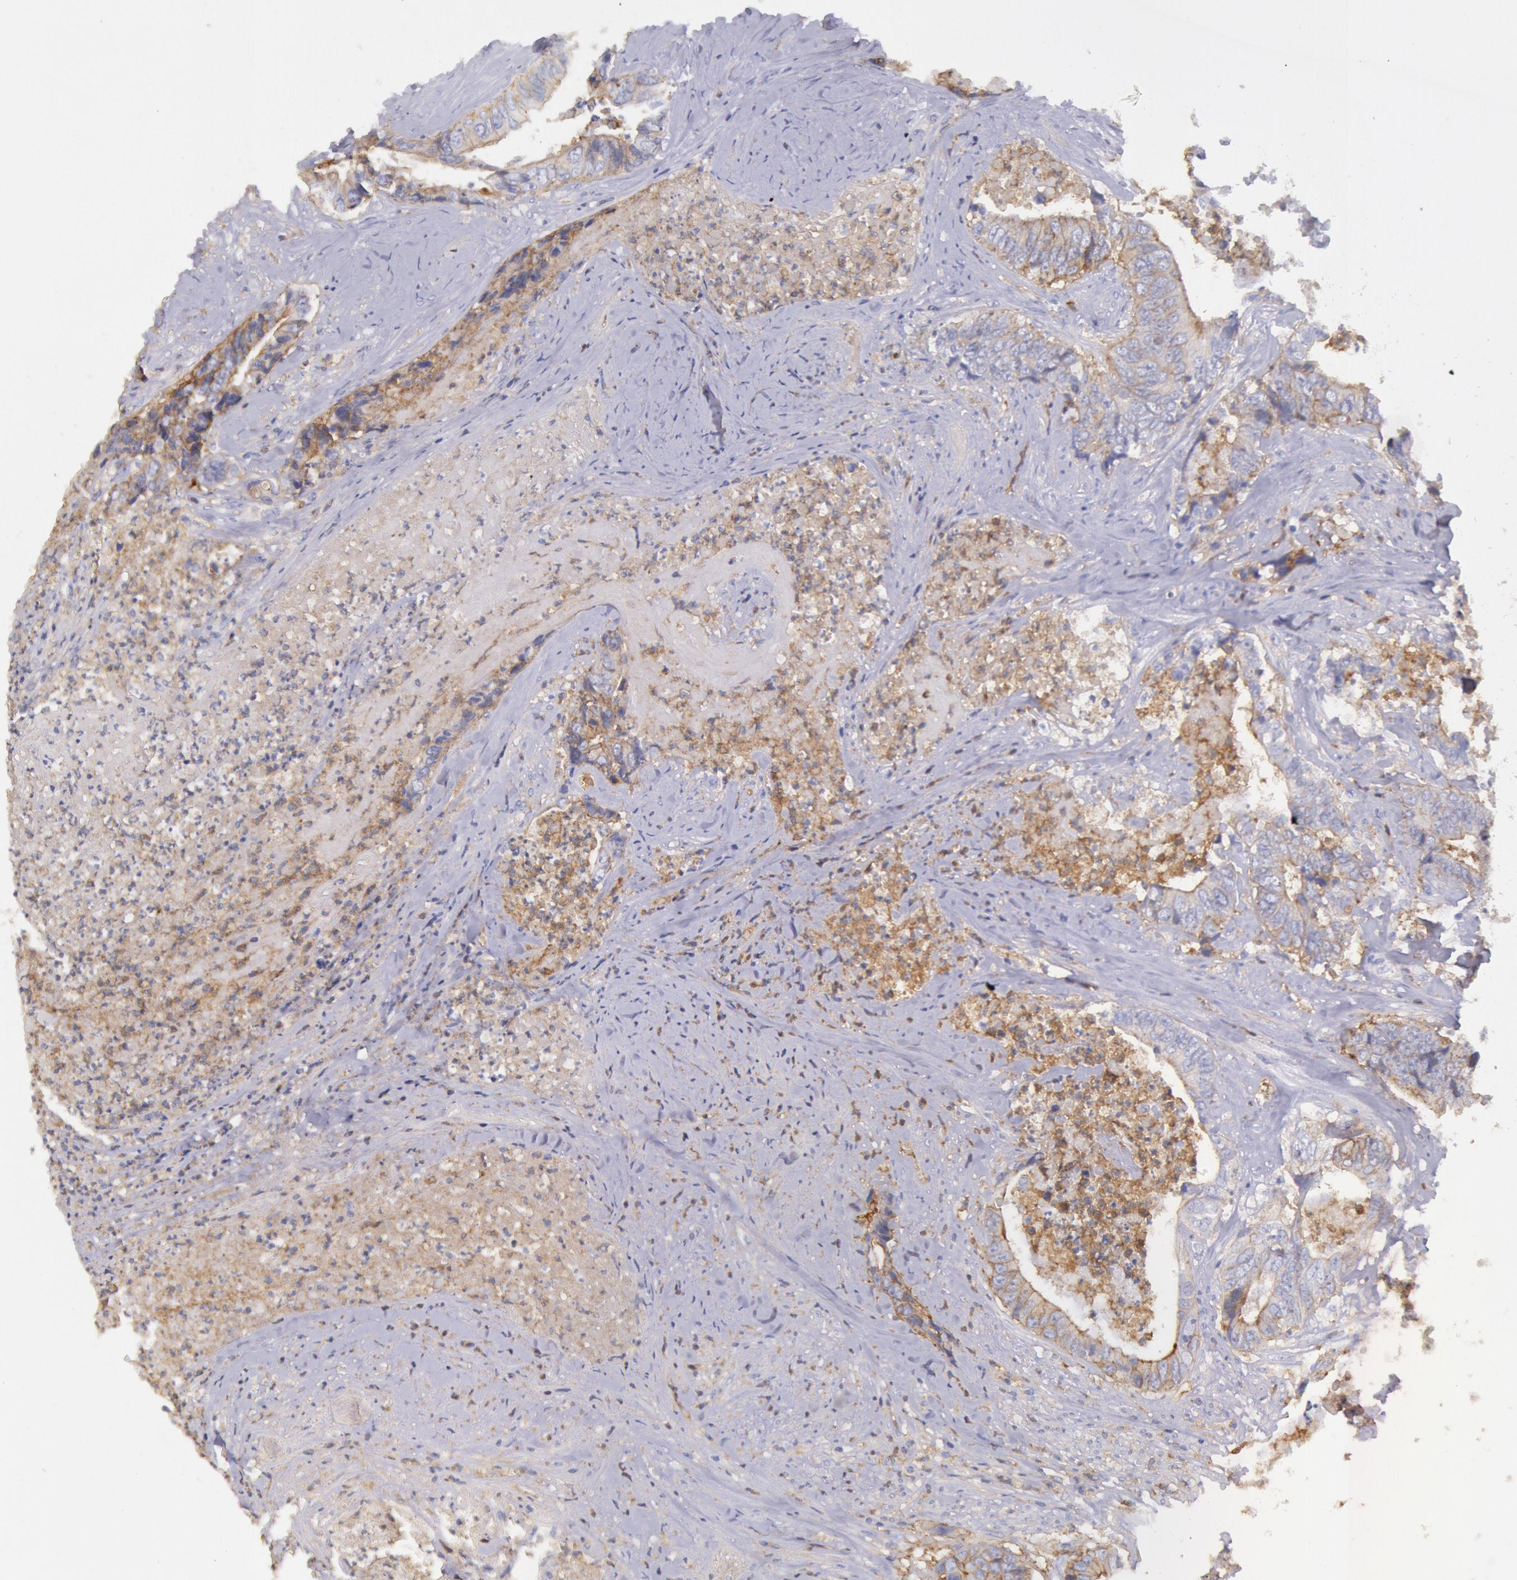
{"staining": {"intensity": "weak", "quantity": "25%-75%", "location": "cytoplasmic/membranous"}, "tissue": "colorectal cancer", "cell_type": "Tumor cells", "image_type": "cancer", "snomed": [{"axis": "morphology", "description": "Adenocarcinoma, NOS"}, {"axis": "topography", "description": "Rectum"}], "caption": "Immunohistochemical staining of human colorectal cancer (adenocarcinoma) shows weak cytoplasmic/membranous protein positivity in approximately 25%-75% of tumor cells.", "gene": "LYN", "patient": {"sex": "female", "age": 65}}